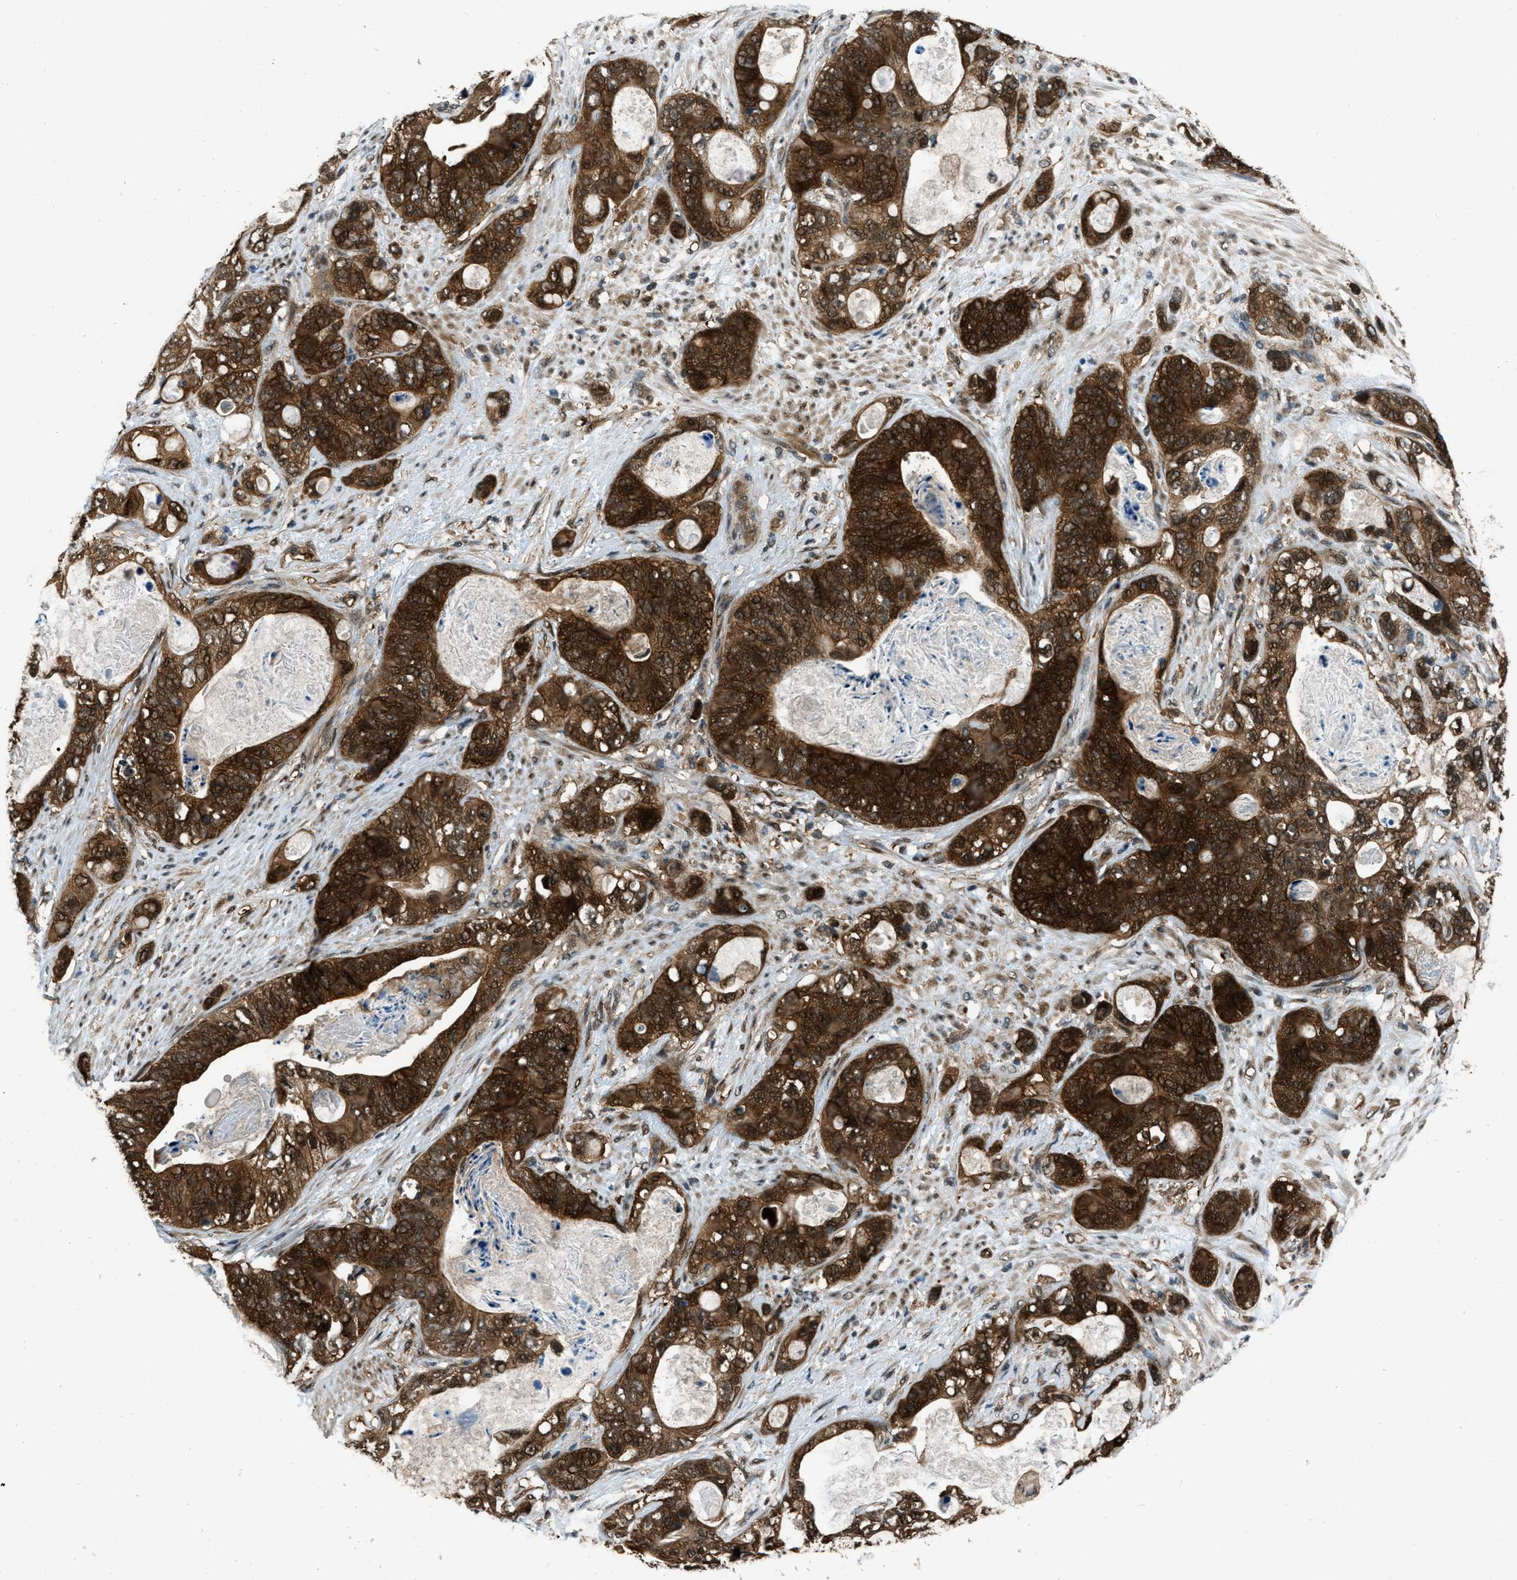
{"staining": {"intensity": "strong", "quantity": ">75%", "location": "cytoplasmic/membranous,nuclear"}, "tissue": "stomach cancer", "cell_type": "Tumor cells", "image_type": "cancer", "snomed": [{"axis": "morphology", "description": "Normal tissue, NOS"}, {"axis": "morphology", "description": "Adenocarcinoma, NOS"}, {"axis": "topography", "description": "Stomach"}], "caption": "Adenocarcinoma (stomach) stained for a protein displays strong cytoplasmic/membranous and nuclear positivity in tumor cells.", "gene": "NUDCD3", "patient": {"sex": "female", "age": 89}}